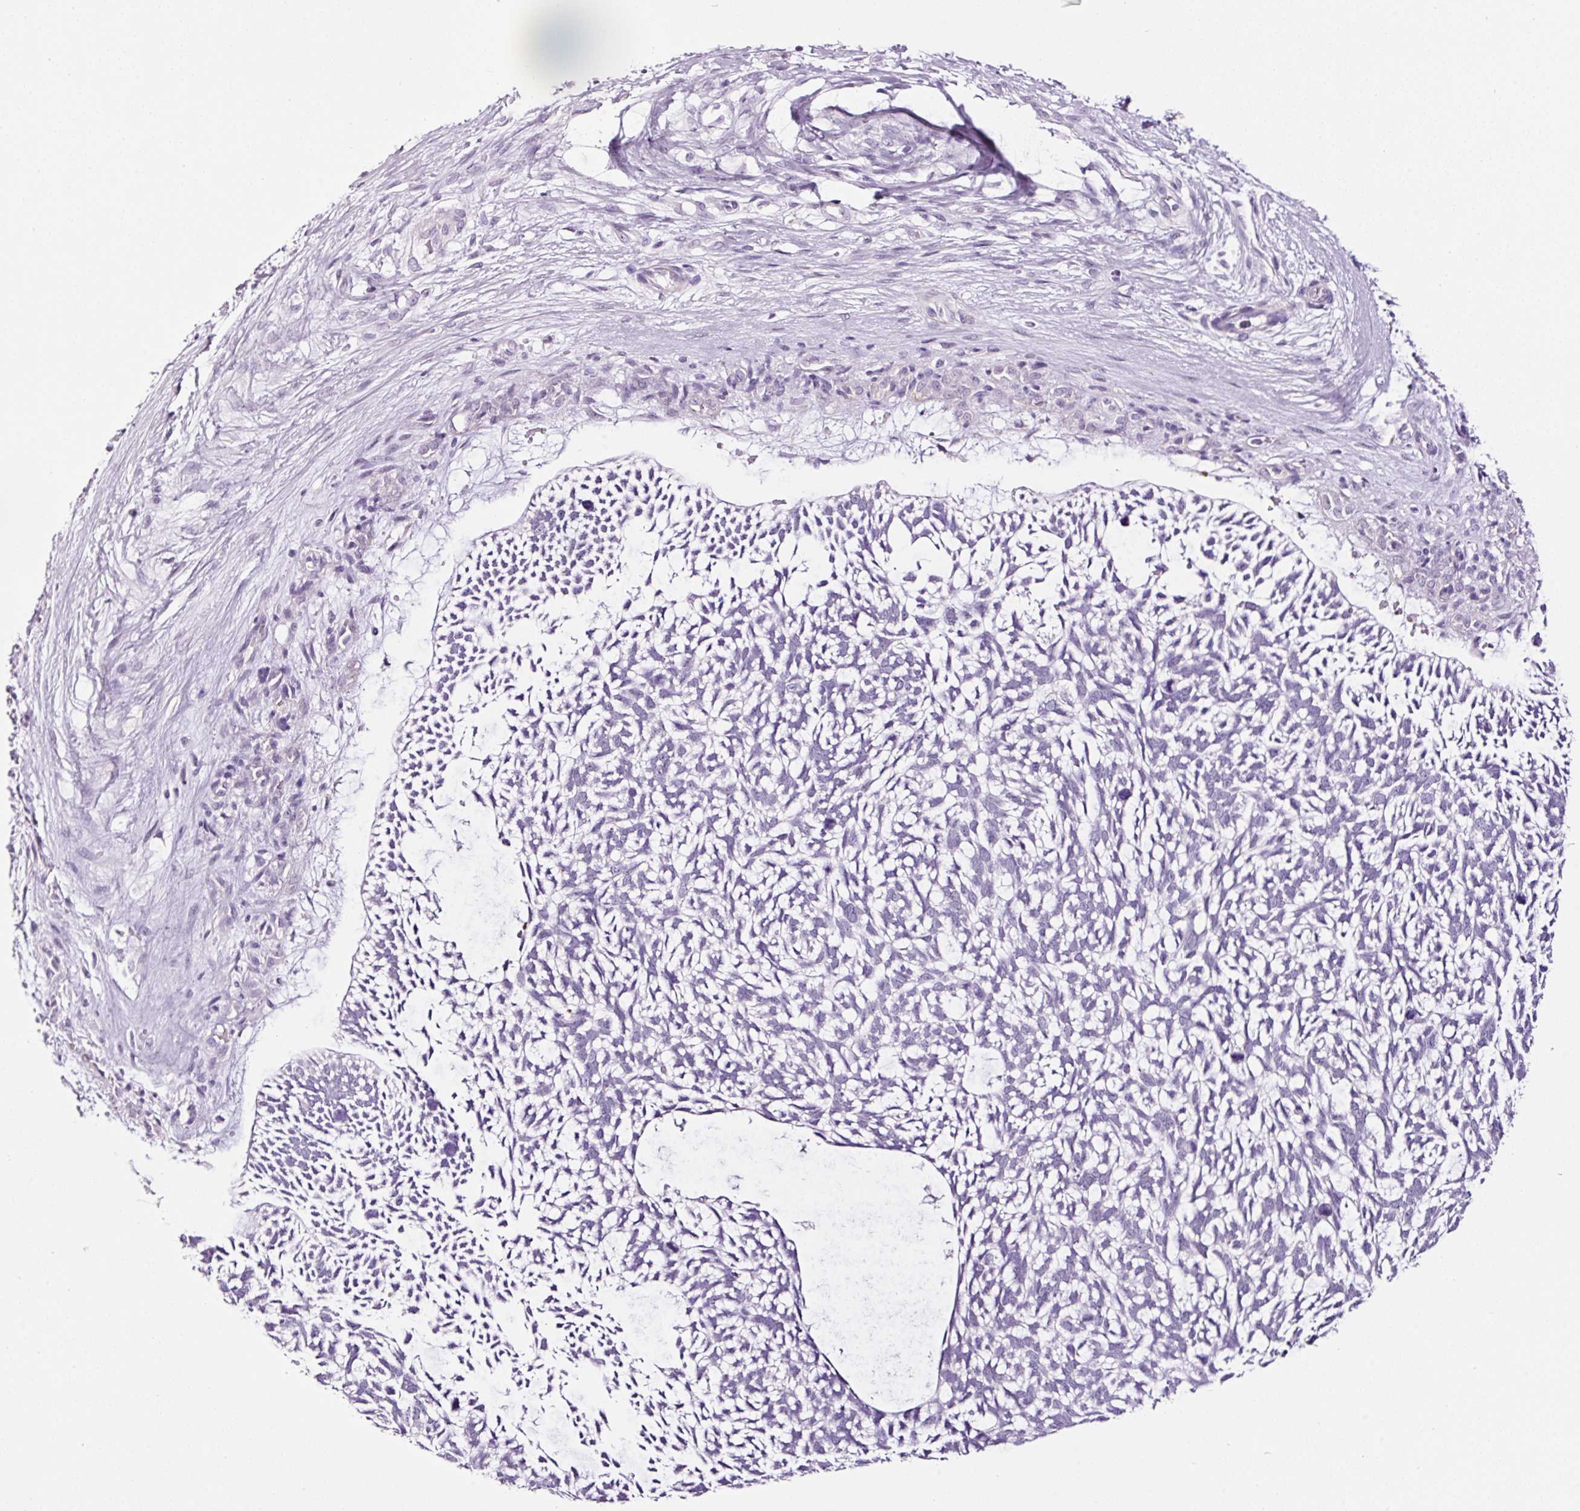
{"staining": {"intensity": "negative", "quantity": "none", "location": "none"}, "tissue": "skin cancer", "cell_type": "Tumor cells", "image_type": "cancer", "snomed": [{"axis": "morphology", "description": "Basal cell carcinoma"}, {"axis": "topography", "description": "Skin"}], "caption": "Human basal cell carcinoma (skin) stained for a protein using immunohistochemistry reveals no expression in tumor cells.", "gene": "RTF2", "patient": {"sex": "male", "age": 88}}